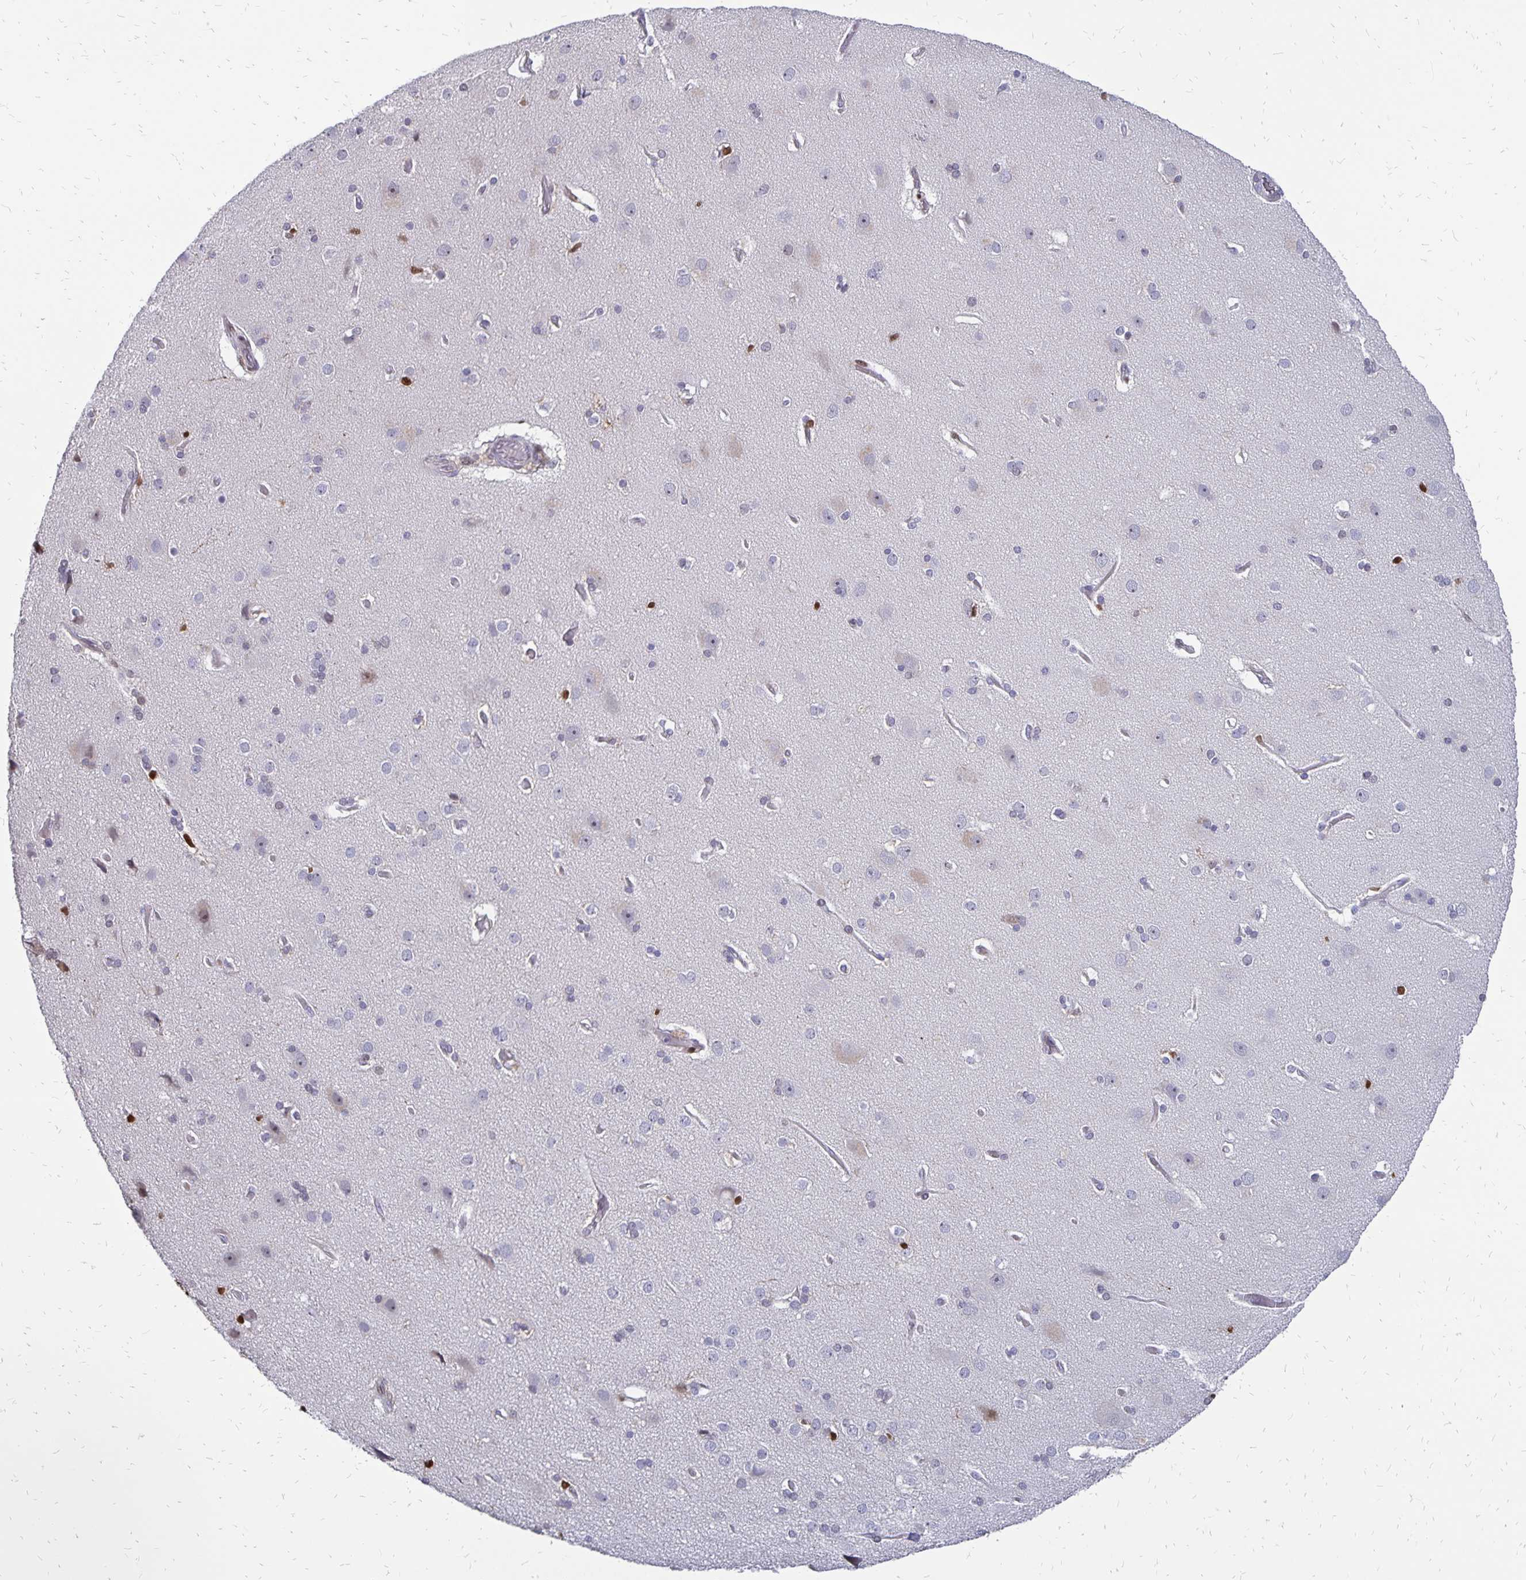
{"staining": {"intensity": "negative", "quantity": "none", "location": "none"}, "tissue": "cerebral cortex", "cell_type": "Endothelial cells", "image_type": "normal", "snomed": [{"axis": "morphology", "description": "Normal tissue, NOS"}, {"axis": "morphology", "description": "Glioma, malignant, High grade"}, {"axis": "topography", "description": "Cerebral cortex"}], "caption": "IHC of benign human cerebral cortex exhibits no expression in endothelial cells.", "gene": "DCK", "patient": {"sex": "male", "age": 71}}